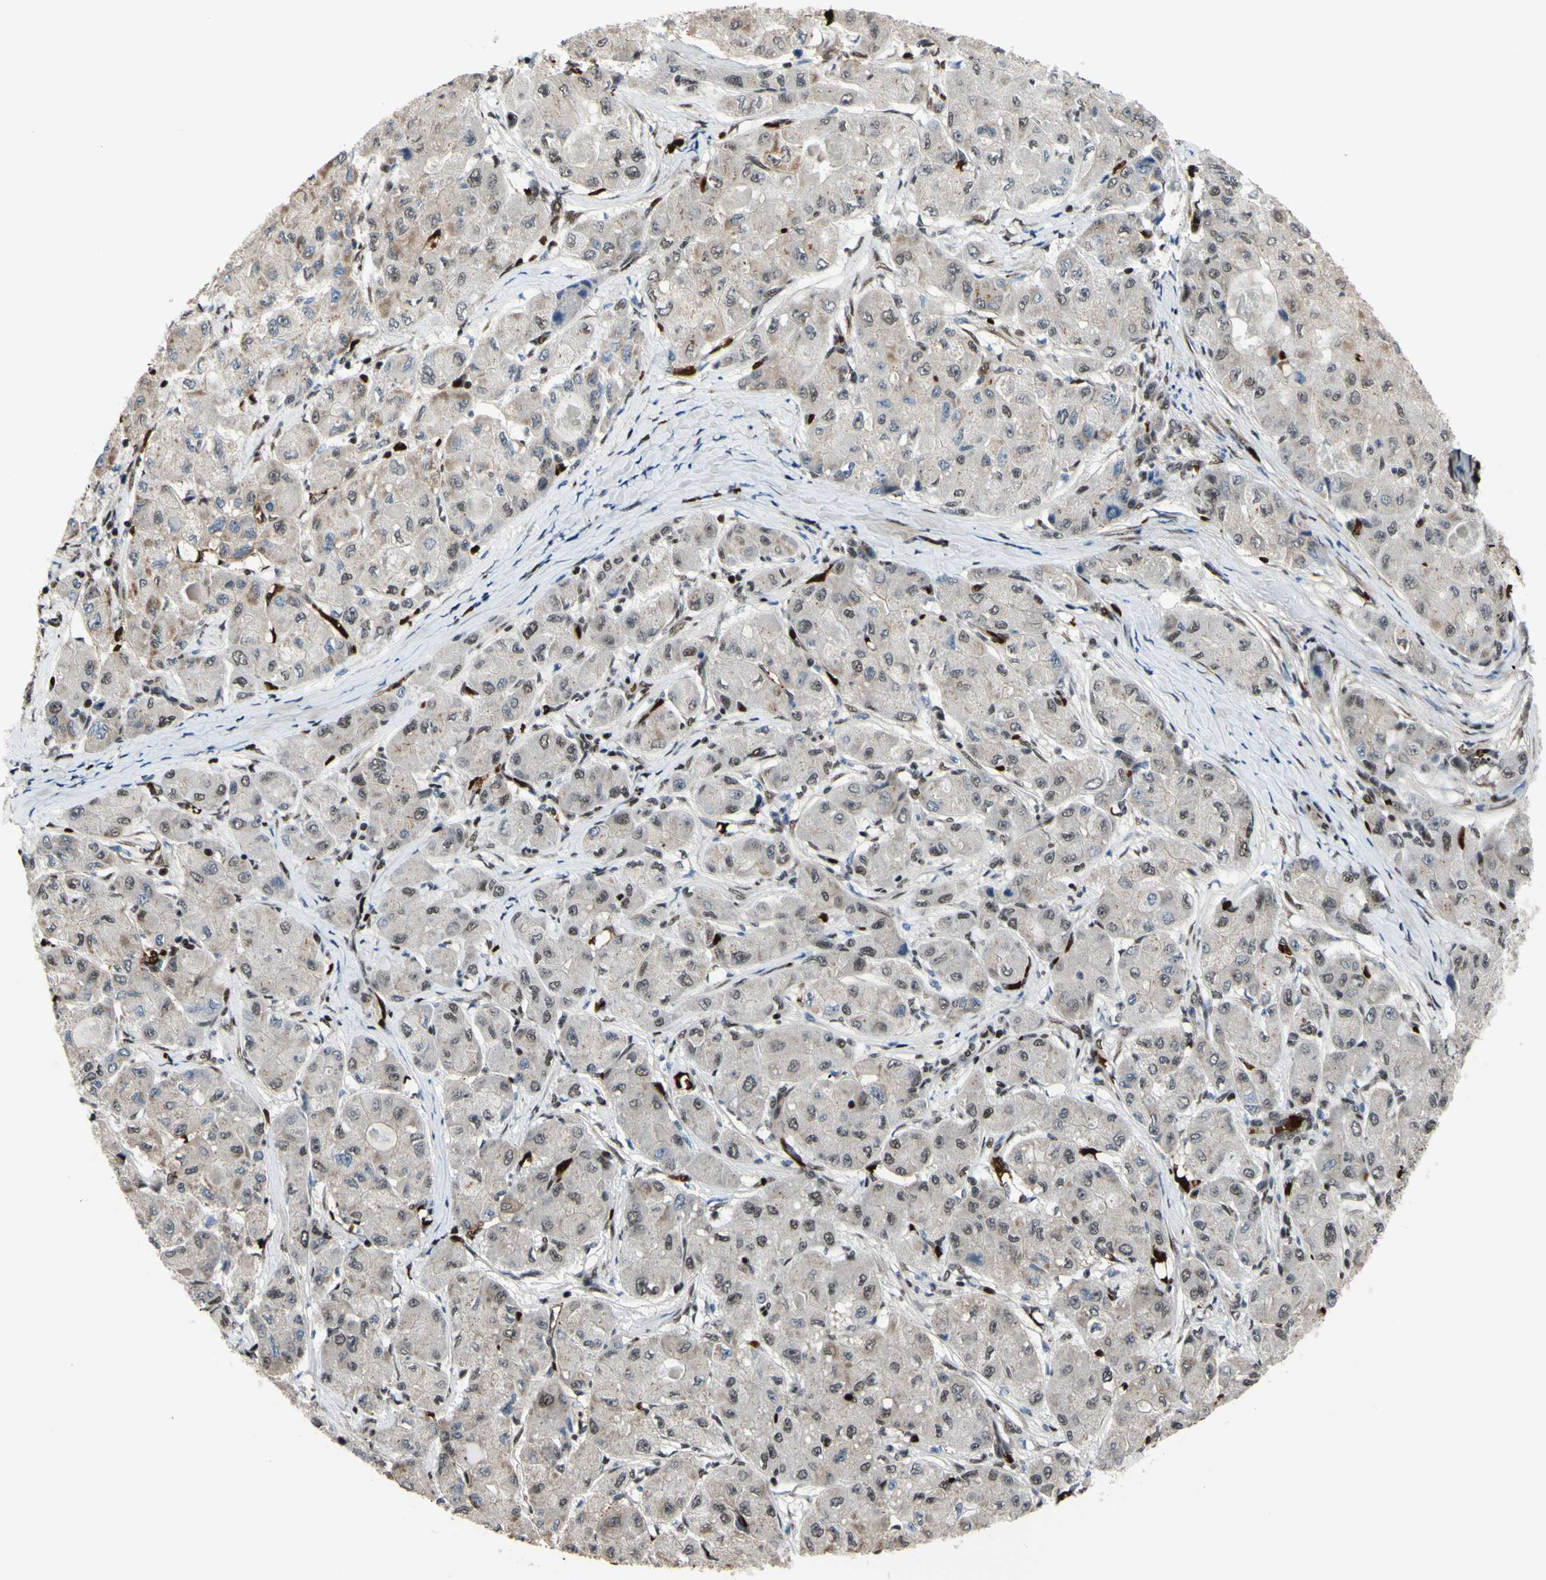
{"staining": {"intensity": "weak", "quantity": ">75%", "location": "nuclear"}, "tissue": "liver cancer", "cell_type": "Tumor cells", "image_type": "cancer", "snomed": [{"axis": "morphology", "description": "Carcinoma, Hepatocellular, NOS"}, {"axis": "topography", "description": "Liver"}], "caption": "Brown immunohistochemical staining in human liver hepatocellular carcinoma exhibits weak nuclear expression in about >75% of tumor cells.", "gene": "THAP12", "patient": {"sex": "male", "age": 80}}